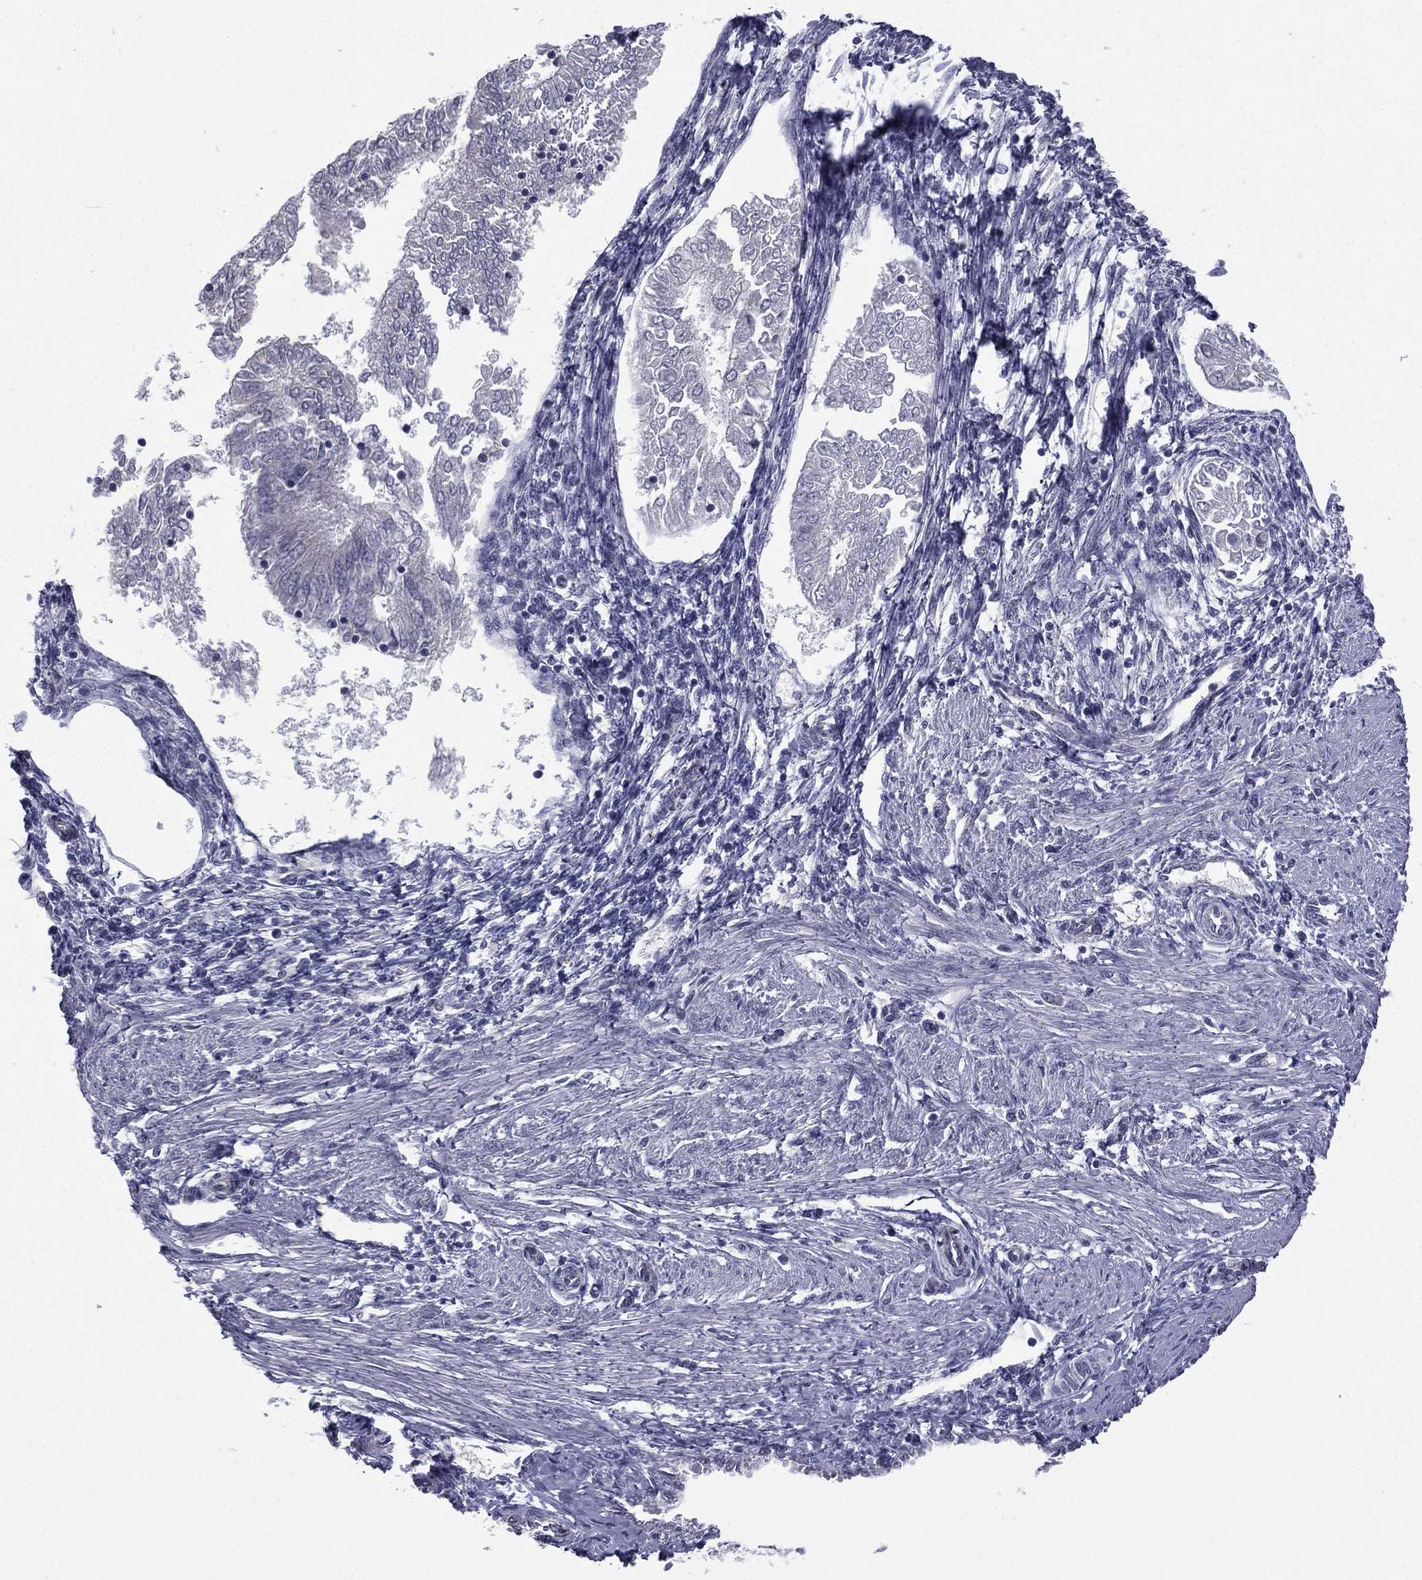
{"staining": {"intensity": "negative", "quantity": "none", "location": "none"}, "tissue": "endometrial cancer", "cell_type": "Tumor cells", "image_type": "cancer", "snomed": [{"axis": "morphology", "description": "Adenocarcinoma, NOS"}, {"axis": "topography", "description": "Endometrium"}], "caption": "The IHC micrograph has no significant positivity in tumor cells of adenocarcinoma (endometrial) tissue.", "gene": "ACTRT2", "patient": {"sex": "female", "age": 53}}